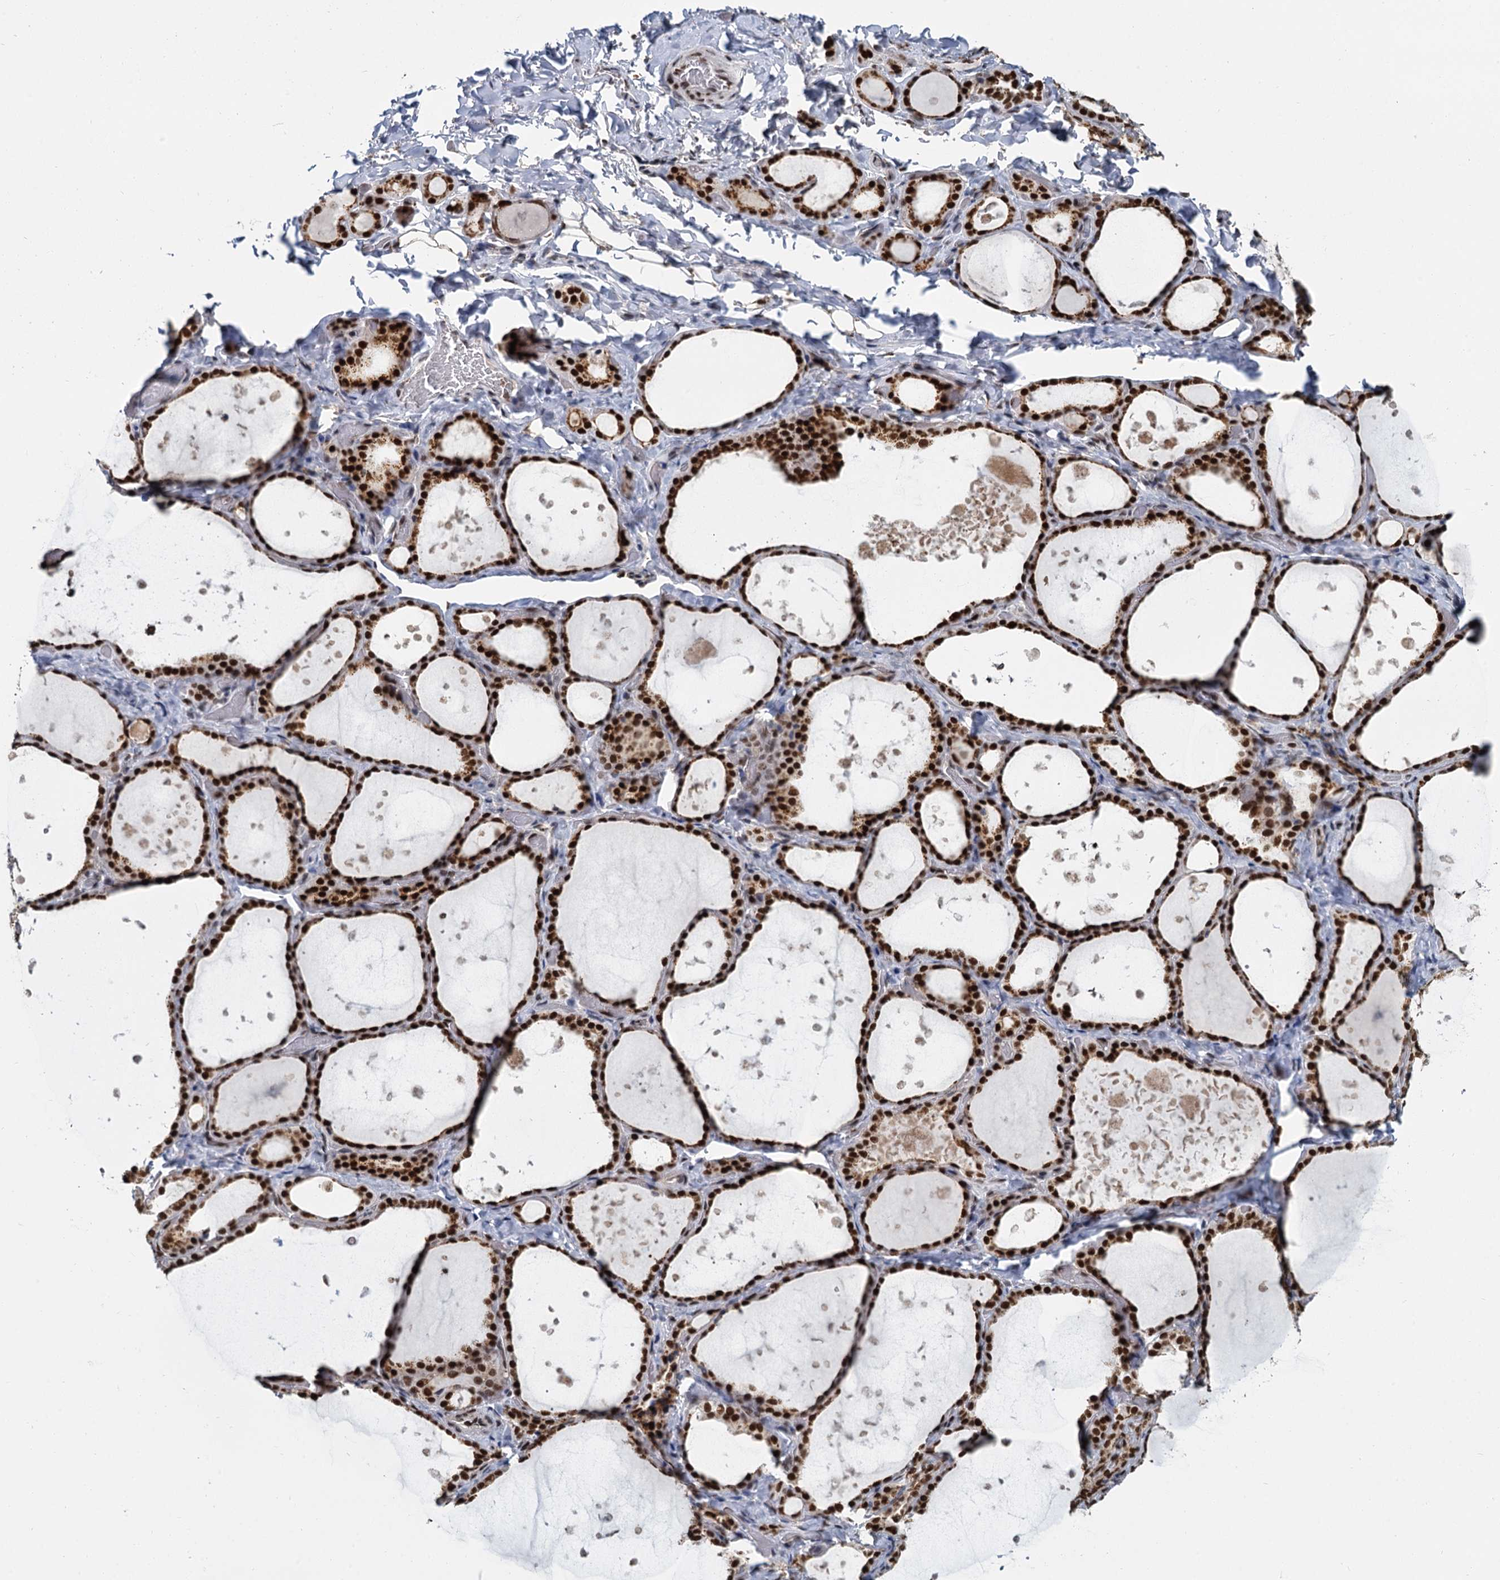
{"staining": {"intensity": "strong", "quantity": ">75%", "location": "cytoplasmic/membranous,nuclear"}, "tissue": "thyroid gland", "cell_type": "Glandular cells", "image_type": "normal", "snomed": [{"axis": "morphology", "description": "Normal tissue, NOS"}, {"axis": "topography", "description": "Thyroid gland"}], "caption": "Immunohistochemical staining of benign human thyroid gland demonstrates high levels of strong cytoplasmic/membranous,nuclear positivity in approximately >75% of glandular cells.", "gene": "RPRD1A", "patient": {"sex": "female", "age": 44}}